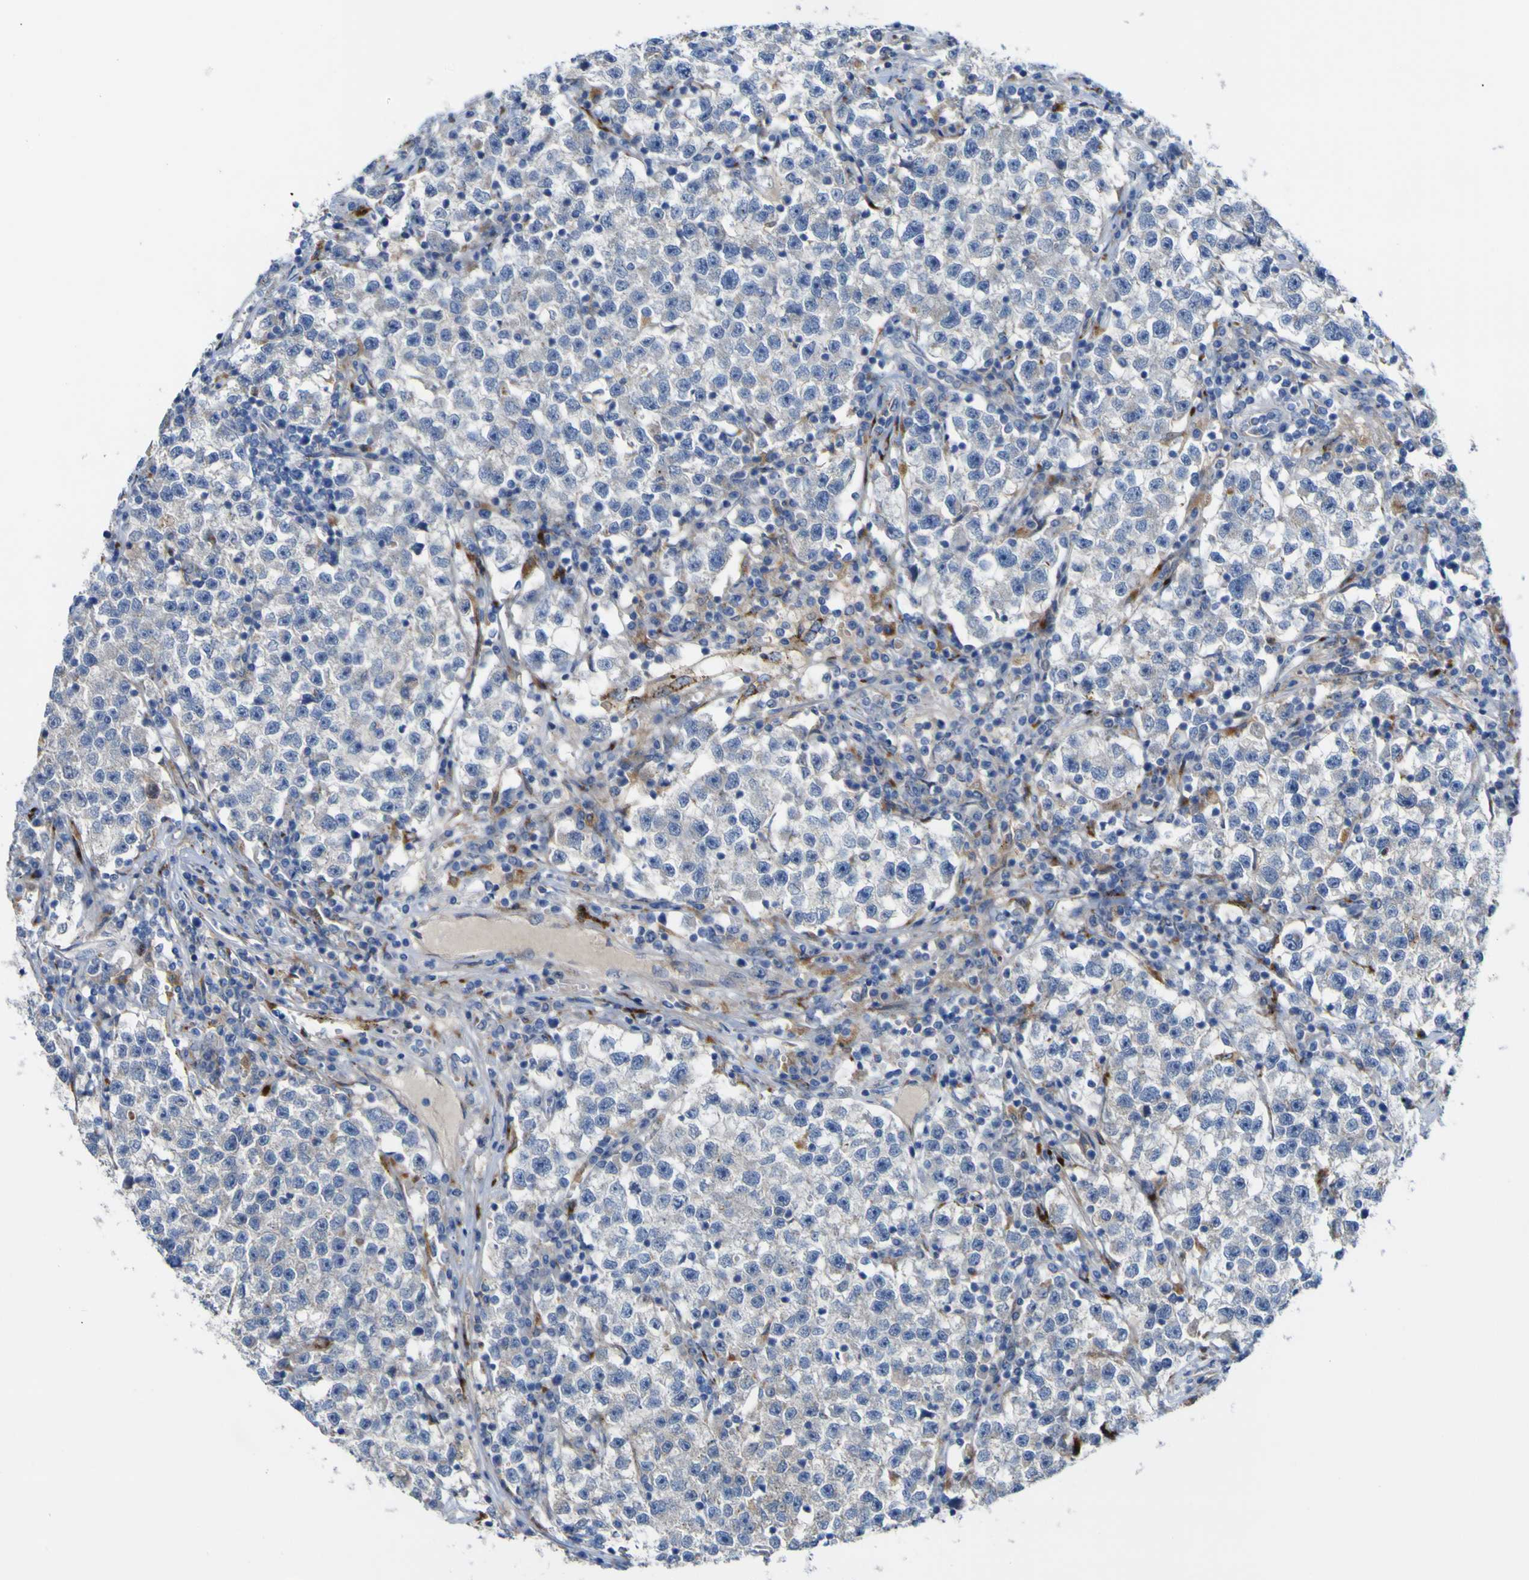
{"staining": {"intensity": "negative", "quantity": "none", "location": "none"}, "tissue": "testis cancer", "cell_type": "Tumor cells", "image_type": "cancer", "snomed": [{"axis": "morphology", "description": "Seminoma, NOS"}, {"axis": "topography", "description": "Testis"}], "caption": "This is an immunohistochemistry image of human testis seminoma. There is no staining in tumor cells.", "gene": "PTPRF", "patient": {"sex": "male", "age": 22}}